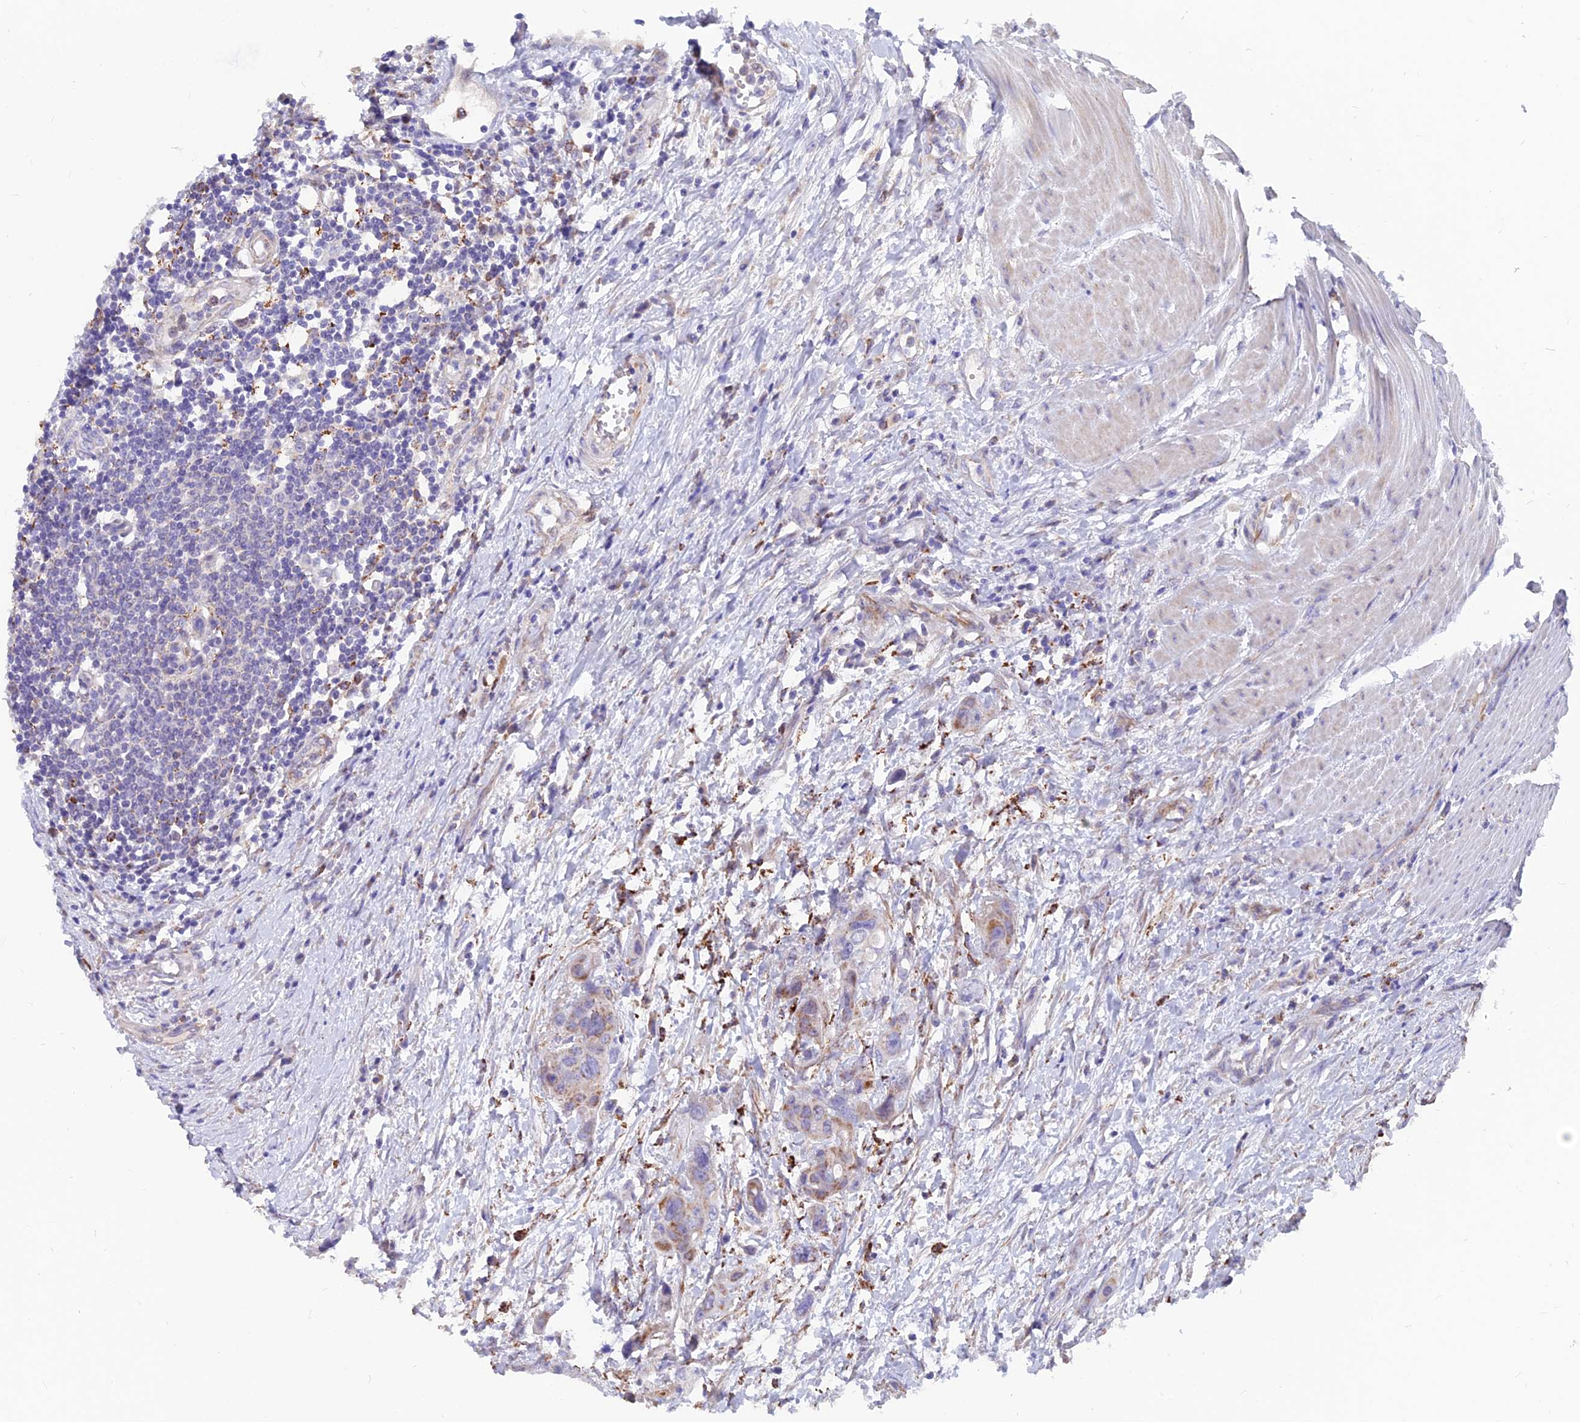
{"staining": {"intensity": "weak", "quantity": "25%-75%", "location": "cytoplasmic/membranous"}, "tissue": "colorectal cancer", "cell_type": "Tumor cells", "image_type": "cancer", "snomed": [{"axis": "morphology", "description": "Adenocarcinoma, NOS"}, {"axis": "topography", "description": "Colon"}], "caption": "A histopathology image showing weak cytoplasmic/membranous staining in about 25%-75% of tumor cells in adenocarcinoma (colorectal), as visualized by brown immunohistochemical staining.", "gene": "TIGD6", "patient": {"sex": "male", "age": 77}}